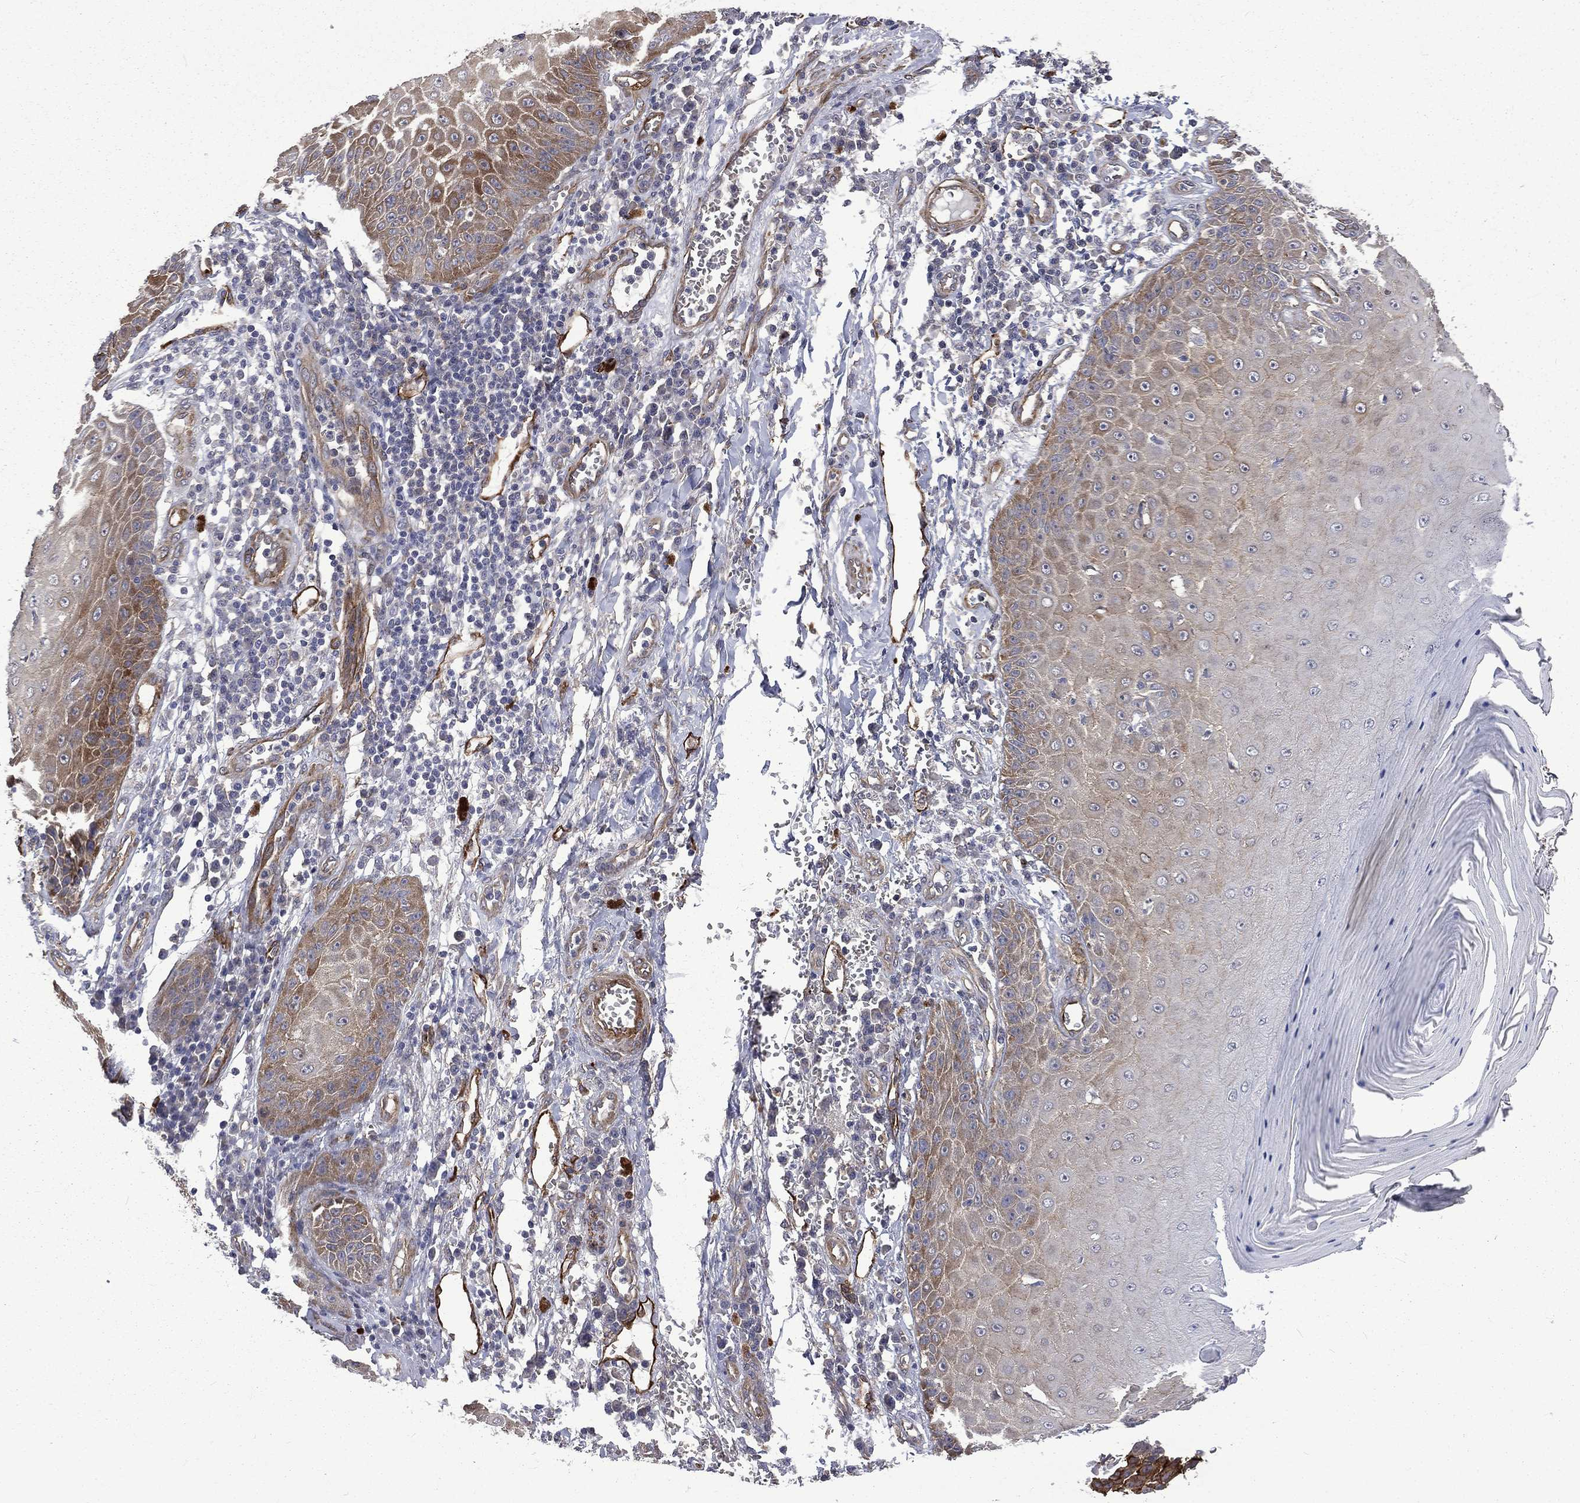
{"staining": {"intensity": "moderate", "quantity": "25%-75%", "location": "cytoplasmic/membranous"}, "tissue": "skin cancer", "cell_type": "Tumor cells", "image_type": "cancer", "snomed": [{"axis": "morphology", "description": "Squamous cell carcinoma, NOS"}, {"axis": "topography", "description": "Skin"}], "caption": "Protein expression by immunohistochemistry exhibits moderate cytoplasmic/membranous expression in about 25%-75% of tumor cells in skin cancer.", "gene": "PPFIBP1", "patient": {"sex": "male", "age": 70}}